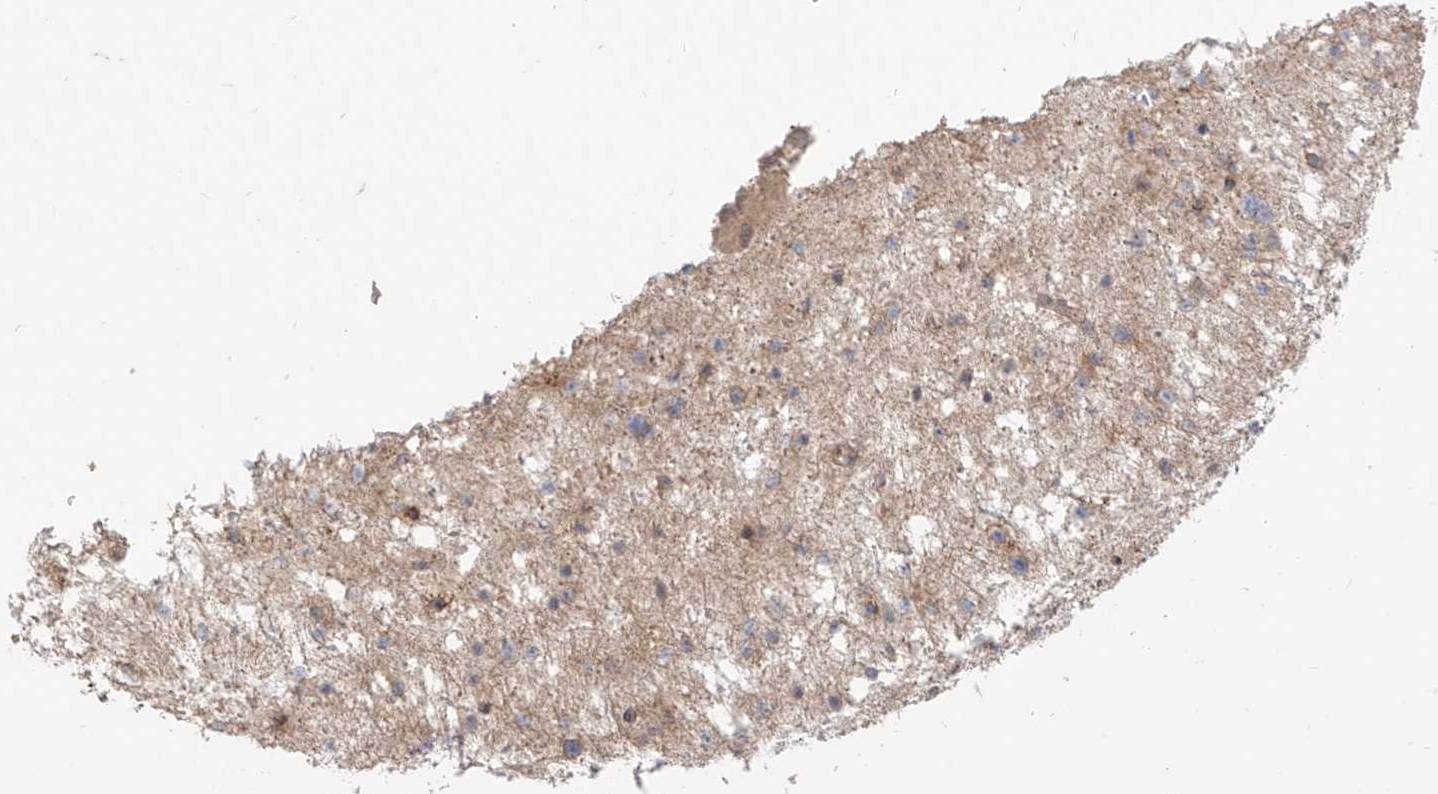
{"staining": {"intensity": "weak", "quantity": "<25%", "location": "cytoplasmic/membranous"}, "tissue": "glioma", "cell_type": "Tumor cells", "image_type": "cancer", "snomed": [{"axis": "morphology", "description": "Glioma, malignant, Low grade"}, {"axis": "topography", "description": "Brain"}], "caption": "Tumor cells are negative for protein expression in human glioma.", "gene": "MTUS2", "patient": {"sex": "female", "age": 37}}